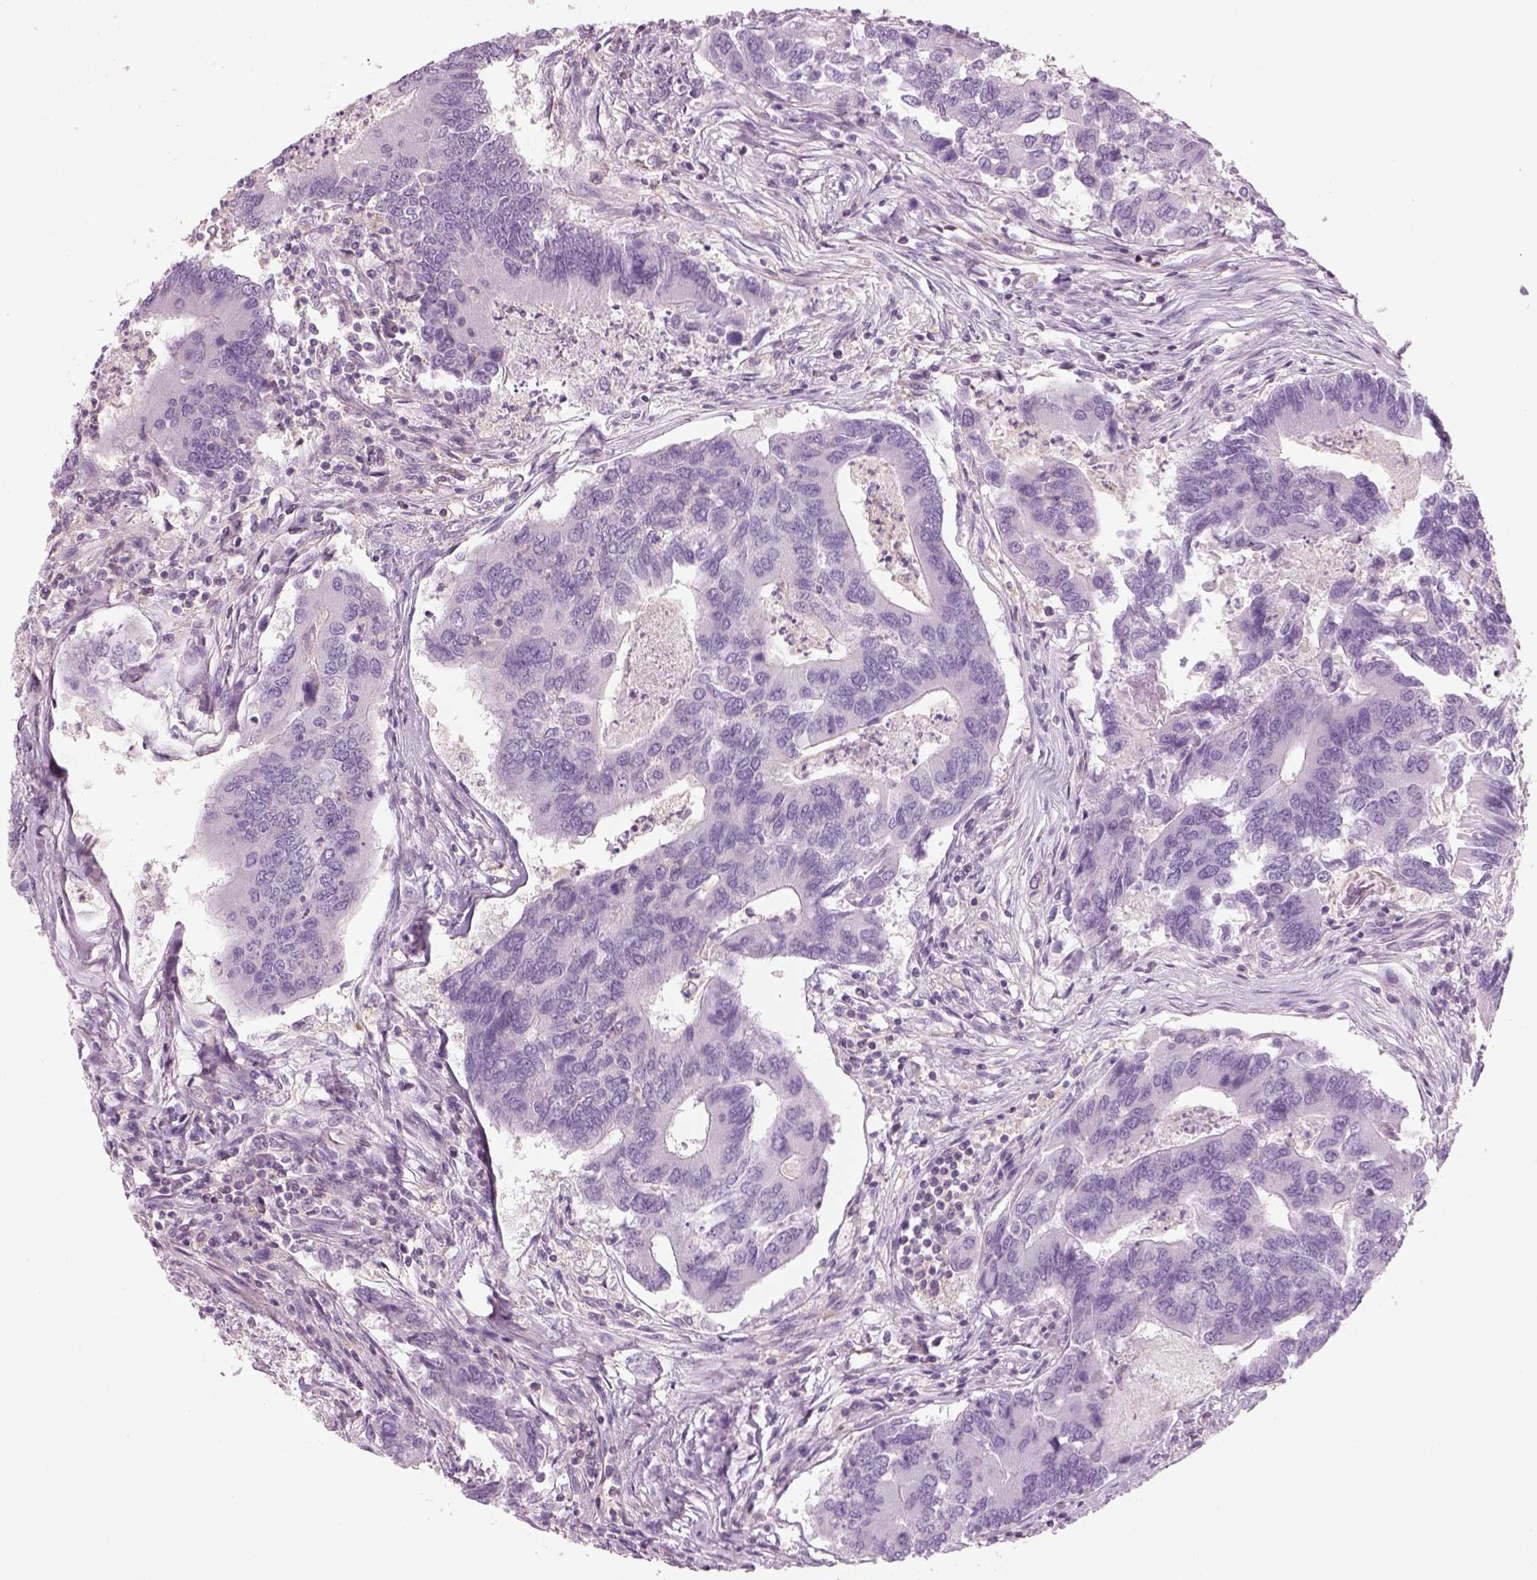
{"staining": {"intensity": "negative", "quantity": "none", "location": "none"}, "tissue": "colorectal cancer", "cell_type": "Tumor cells", "image_type": "cancer", "snomed": [{"axis": "morphology", "description": "Adenocarcinoma, NOS"}, {"axis": "topography", "description": "Colon"}], "caption": "An immunohistochemistry (IHC) image of adenocarcinoma (colorectal) is shown. There is no staining in tumor cells of adenocarcinoma (colorectal).", "gene": "SLC1A7", "patient": {"sex": "female", "age": 67}}